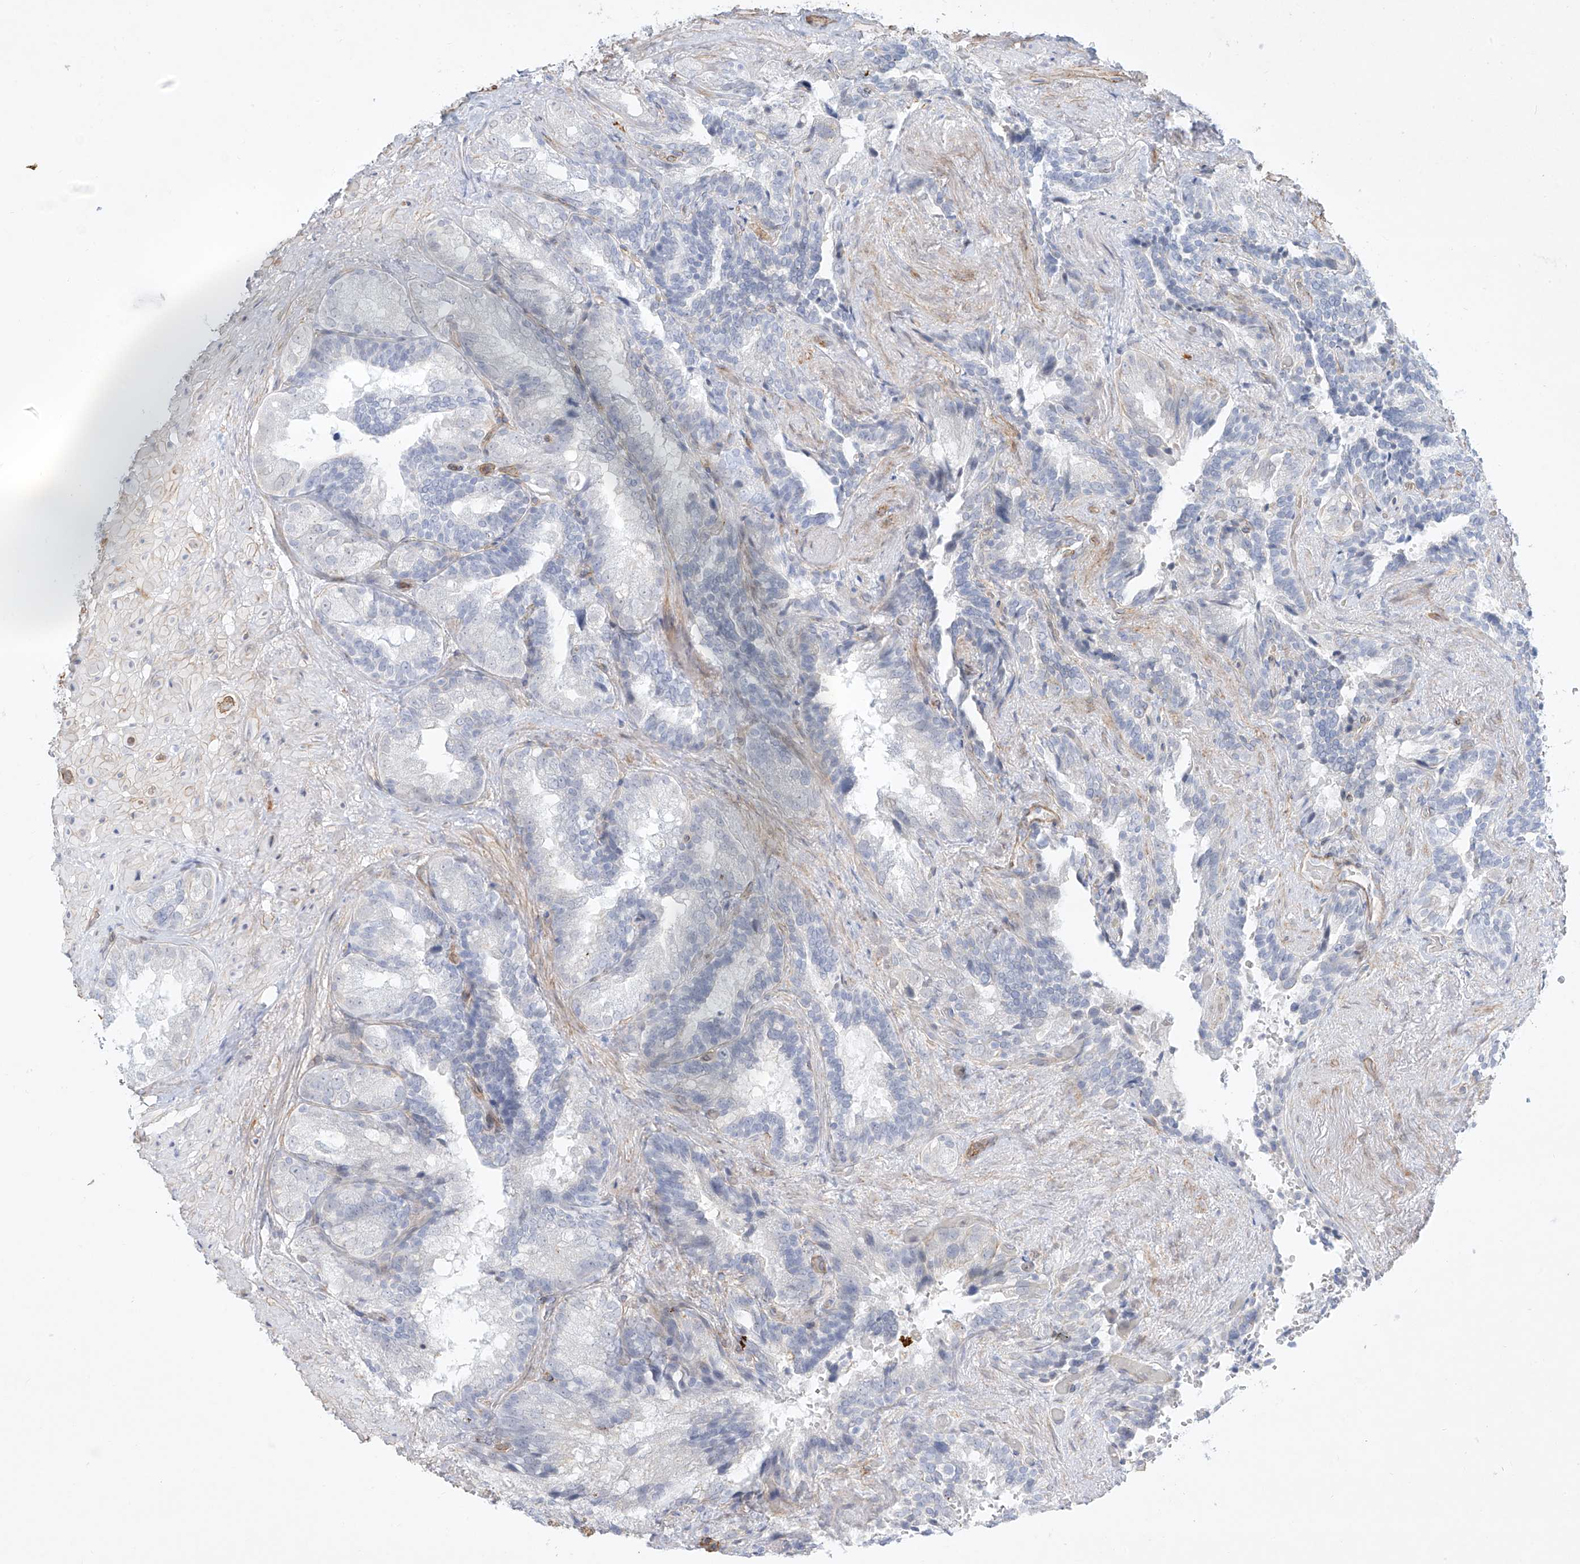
{"staining": {"intensity": "negative", "quantity": "none", "location": "none"}, "tissue": "seminal vesicle", "cell_type": "Glandular cells", "image_type": "normal", "snomed": [{"axis": "morphology", "description": "Normal tissue, NOS"}, {"axis": "topography", "description": "Seminal veicle"}, {"axis": "topography", "description": "Peripheral nerve tissue"}], "caption": "Unremarkable seminal vesicle was stained to show a protein in brown. There is no significant positivity in glandular cells.", "gene": "REEP2", "patient": {"sex": "male", "age": 63}}